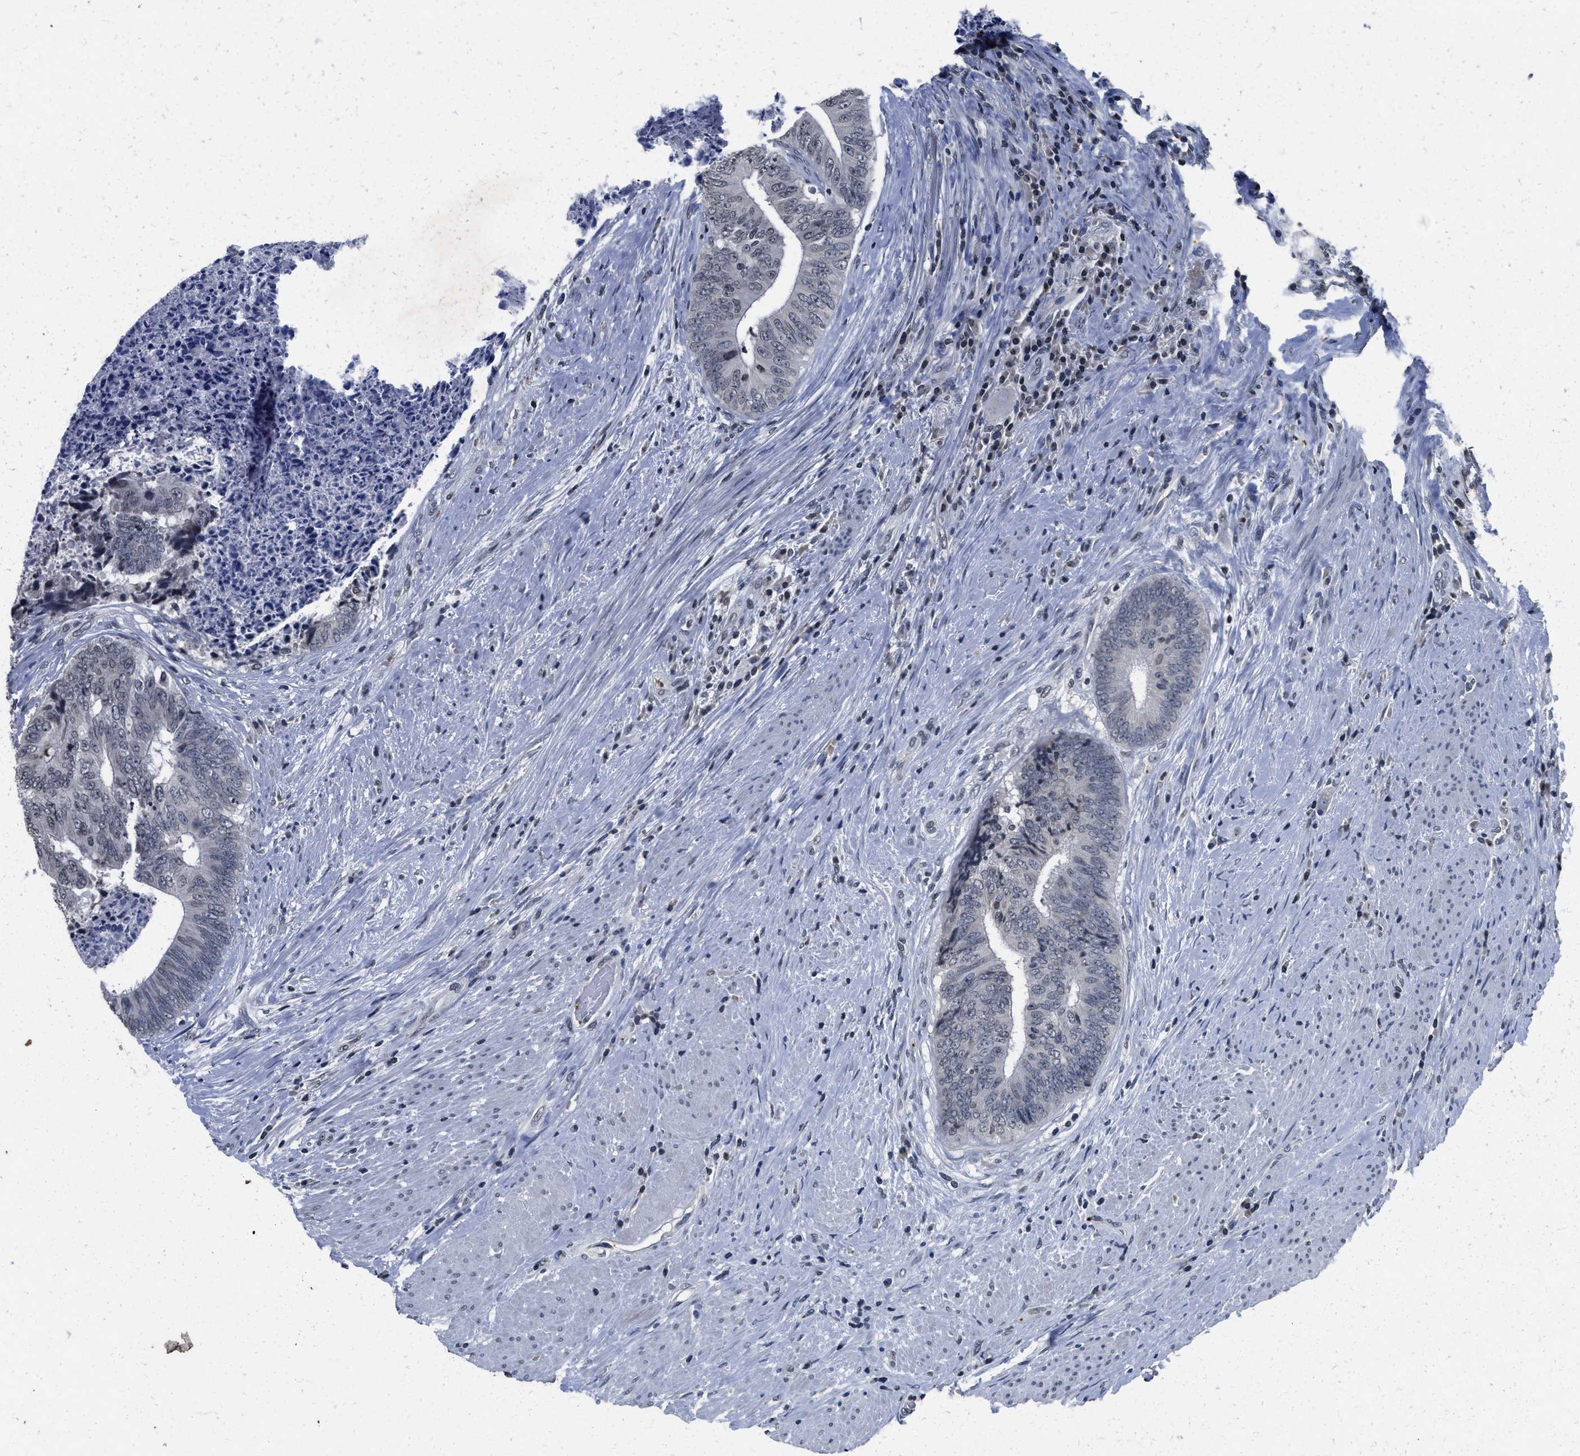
{"staining": {"intensity": "negative", "quantity": "none", "location": "none"}, "tissue": "colorectal cancer", "cell_type": "Tumor cells", "image_type": "cancer", "snomed": [{"axis": "morphology", "description": "Adenocarcinoma, NOS"}, {"axis": "topography", "description": "Rectum"}], "caption": "This photomicrograph is of colorectal cancer stained with immunohistochemistry to label a protein in brown with the nuclei are counter-stained blue. There is no positivity in tumor cells.", "gene": "ITGA2B", "patient": {"sex": "male", "age": 72}}